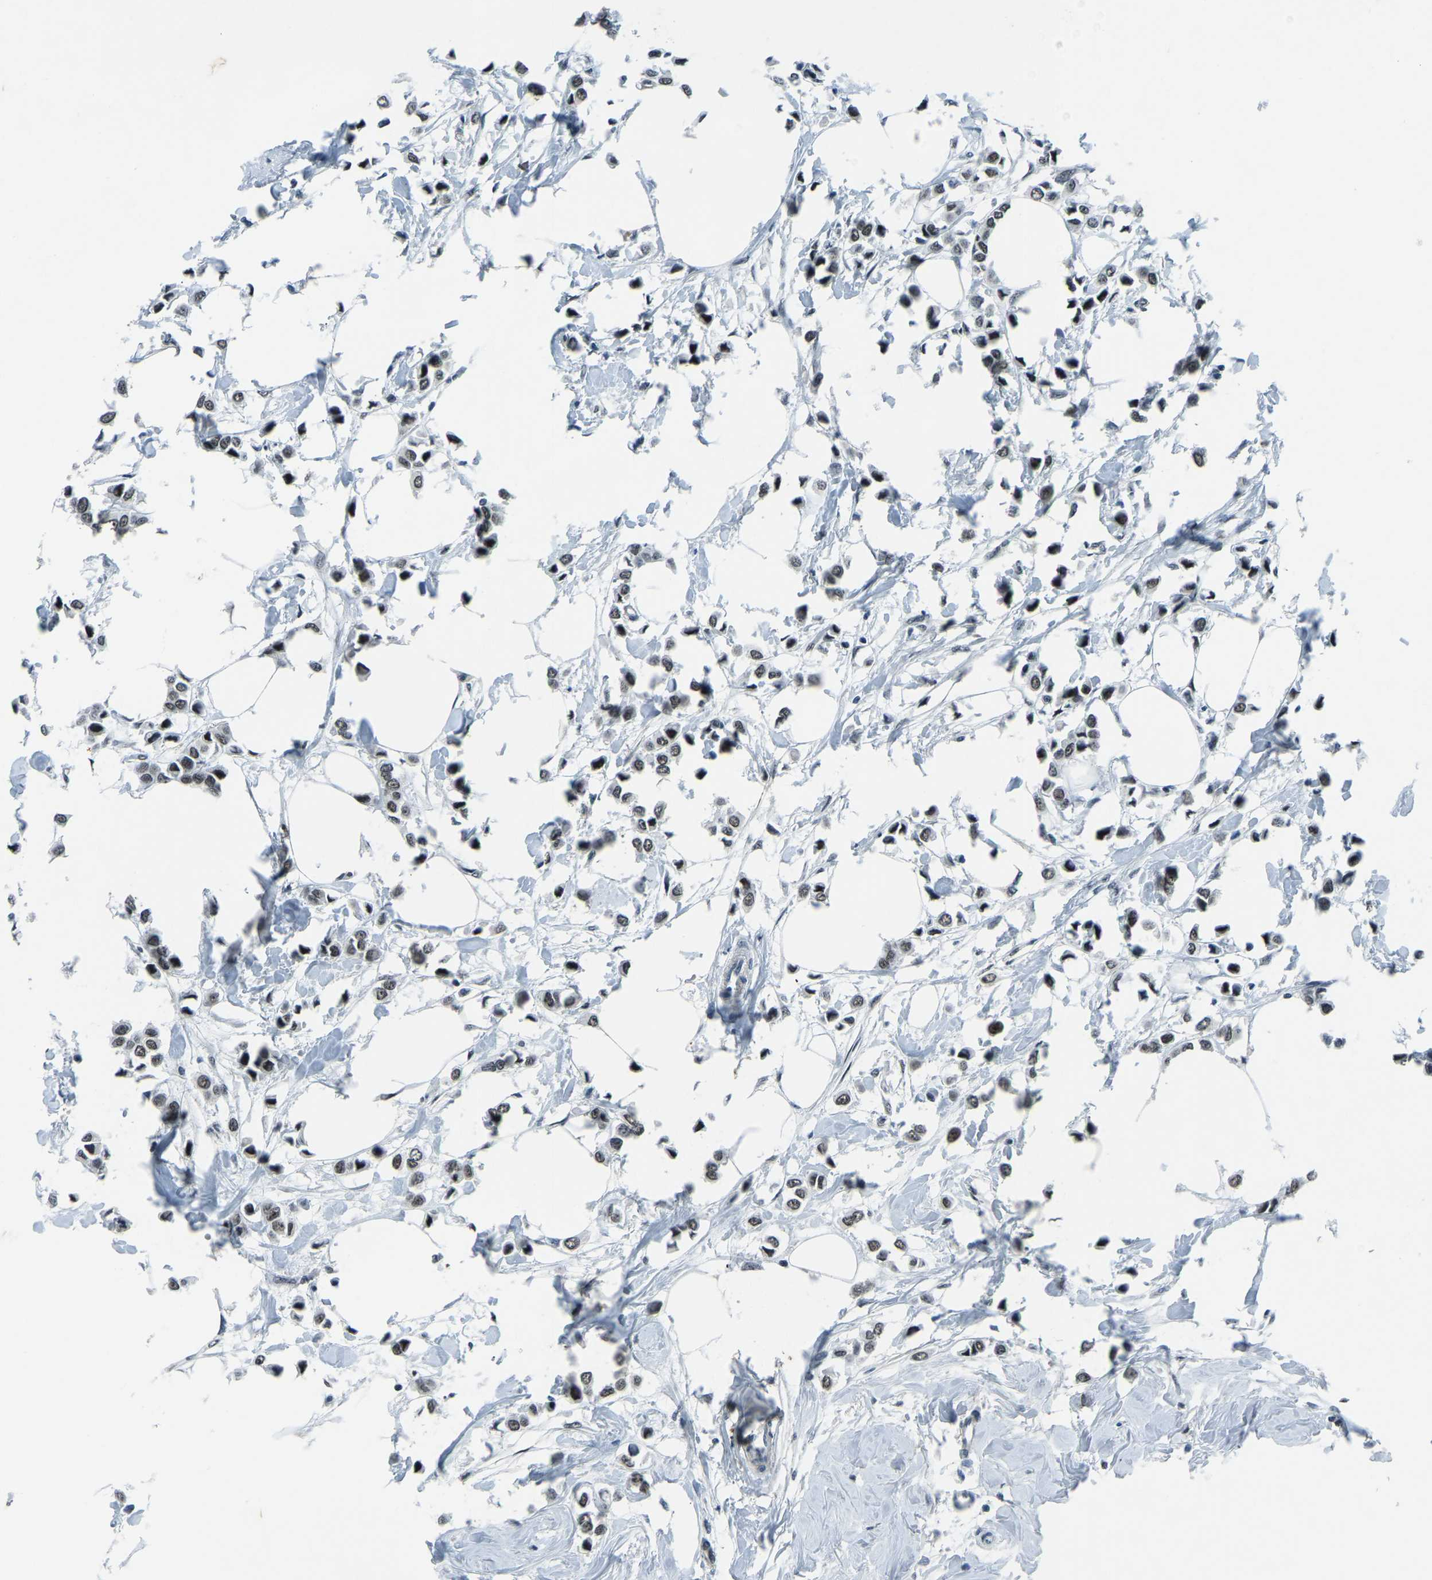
{"staining": {"intensity": "weak", "quantity": ">75%", "location": "nuclear"}, "tissue": "breast cancer", "cell_type": "Tumor cells", "image_type": "cancer", "snomed": [{"axis": "morphology", "description": "Lobular carcinoma"}, {"axis": "topography", "description": "Breast"}], "caption": "Immunohistochemistry of human breast cancer (lobular carcinoma) reveals low levels of weak nuclear positivity in about >75% of tumor cells.", "gene": "PRCC", "patient": {"sex": "female", "age": 51}}